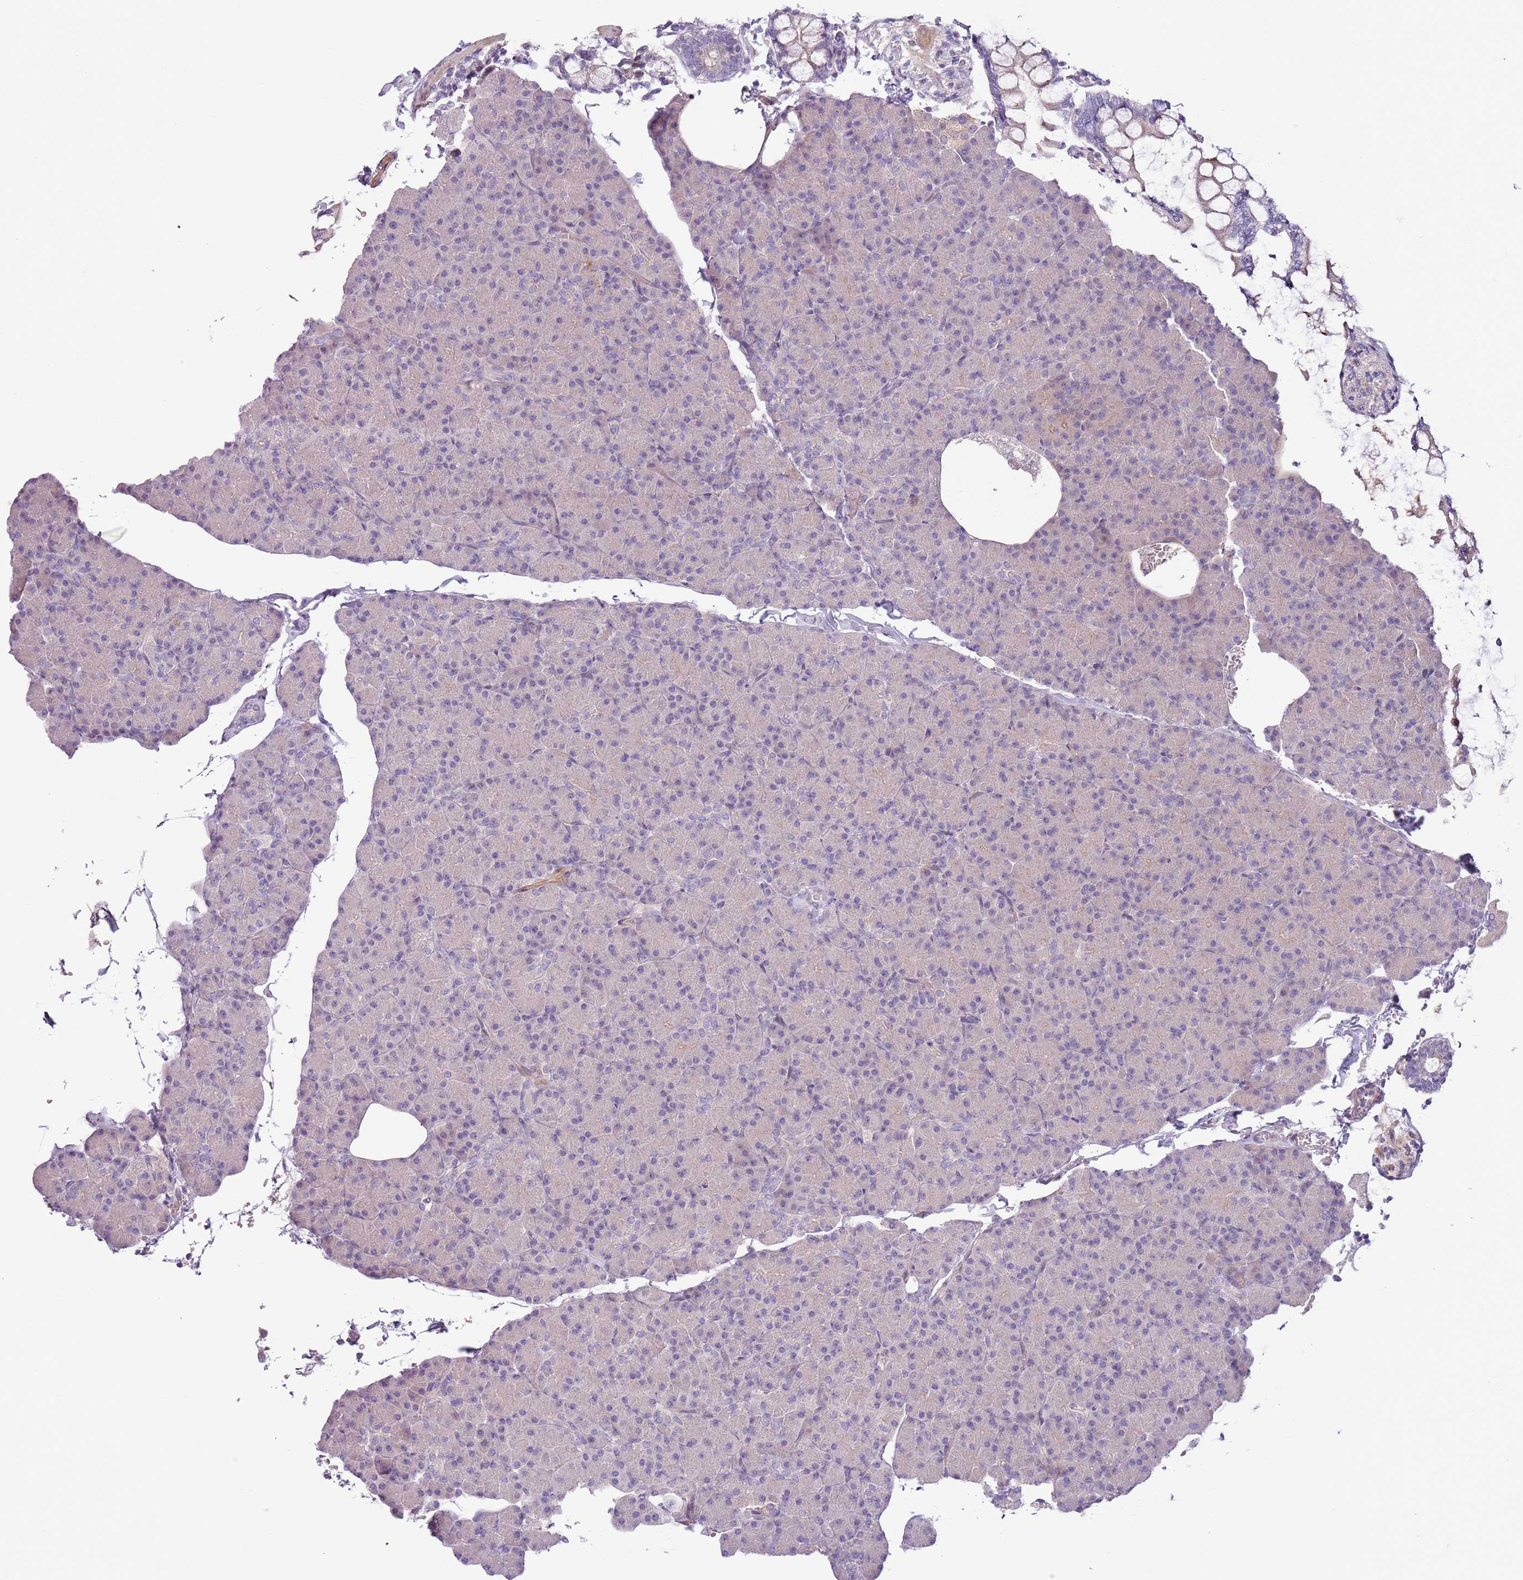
{"staining": {"intensity": "negative", "quantity": "none", "location": "none"}, "tissue": "pancreas", "cell_type": "Exocrine glandular cells", "image_type": "normal", "snomed": [{"axis": "morphology", "description": "Normal tissue, NOS"}, {"axis": "topography", "description": "Pancreas"}], "caption": "Exocrine glandular cells show no significant positivity in unremarkable pancreas.", "gene": "MRO", "patient": {"sex": "female", "age": 43}}